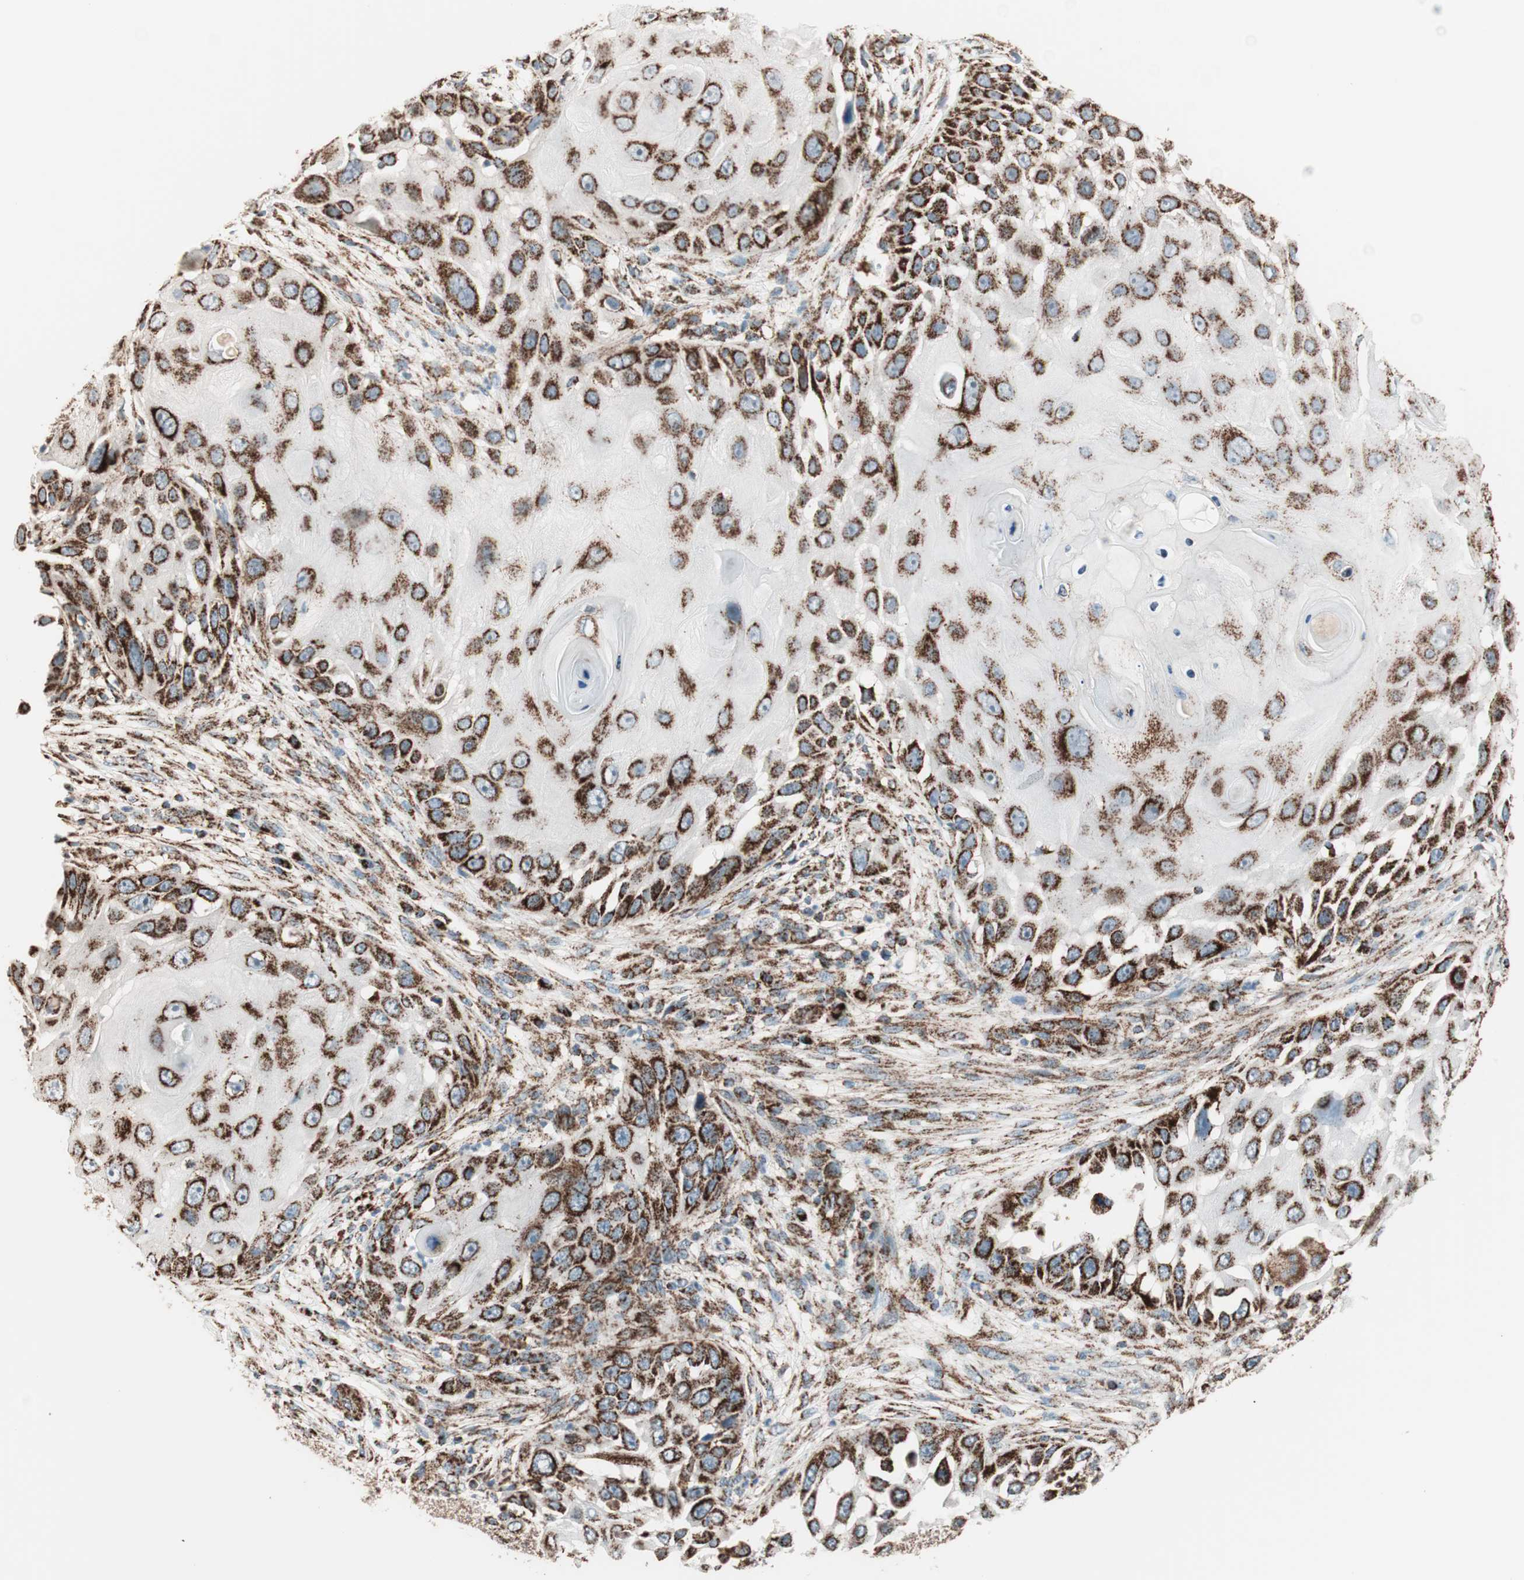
{"staining": {"intensity": "strong", "quantity": ">75%", "location": "cytoplasmic/membranous"}, "tissue": "skin cancer", "cell_type": "Tumor cells", "image_type": "cancer", "snomed": [{"axis": "morphology", "description": "Squamous cell carcinoma, NOS"}, {"axis": "topography", "description": "Skin"}], "caption": "A histopathology image showing strong cytoplasmic/membranous staining in approximately >75% of tumor cells in skin cancer, as visualized by brown immunohistochemical staining.", "gene": "TOMM22", "patient": {"sex": "female", "age": 44}}